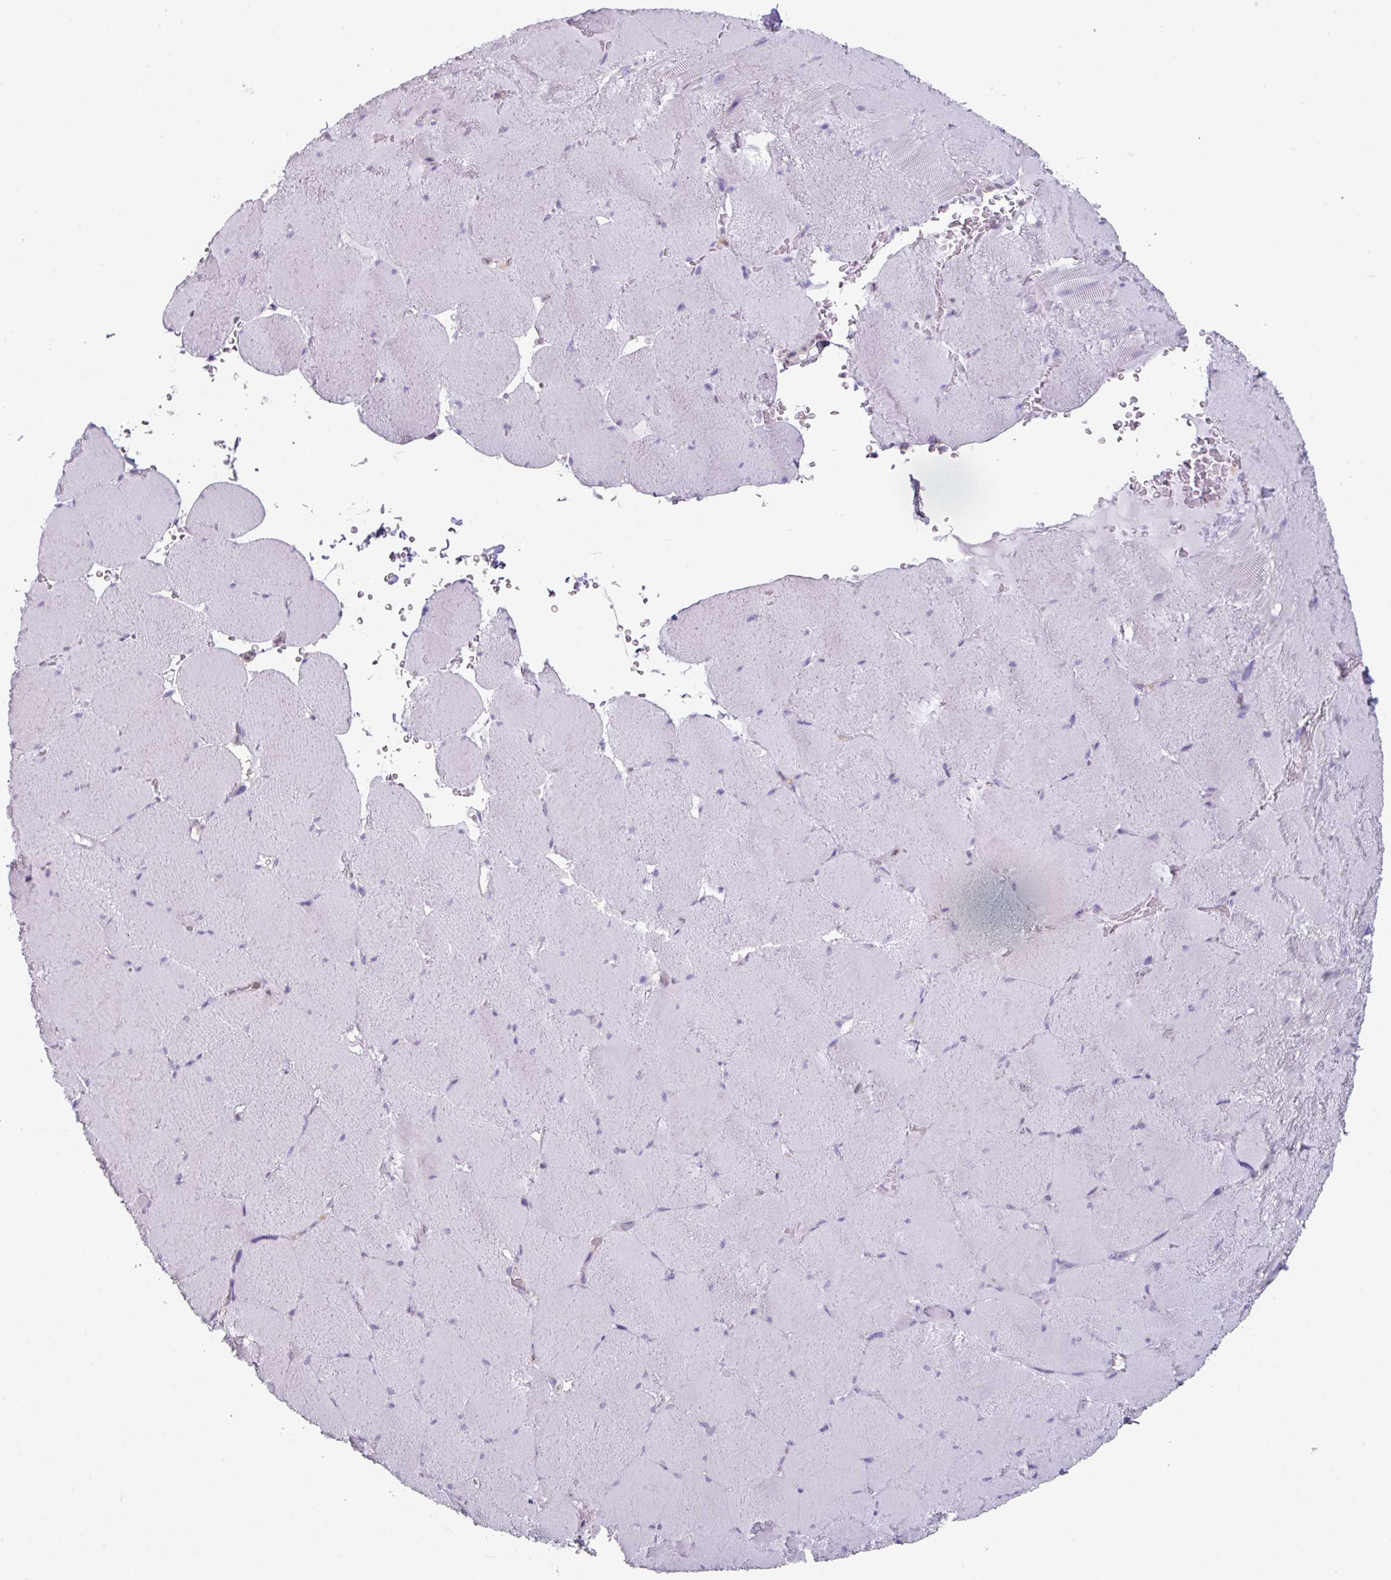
{"staining": {"intensity": "negative", "quantity": "none", "location": "none"}, "tissue": "skeletal muscle", "cell_type": "Myocytes", "image_type": "normal", "snomed": [{"axis": "morphology", "description": "Normal tissue, NOS"}, {"axis": "topography", "description": "Skeletal muscle"}, {"axis": "topography", "description": "Head-Neck"}], "caption": "The histopathology image displays no staining of myocytes in unremarkable skeletal muscle. (DAB (3,3'-diaminobenzidine) immunohistochemistry (IHC) with hematoxylin counter stain).", "gene": "TTLL12", "patient": {"sex": "male", "age": 66}}